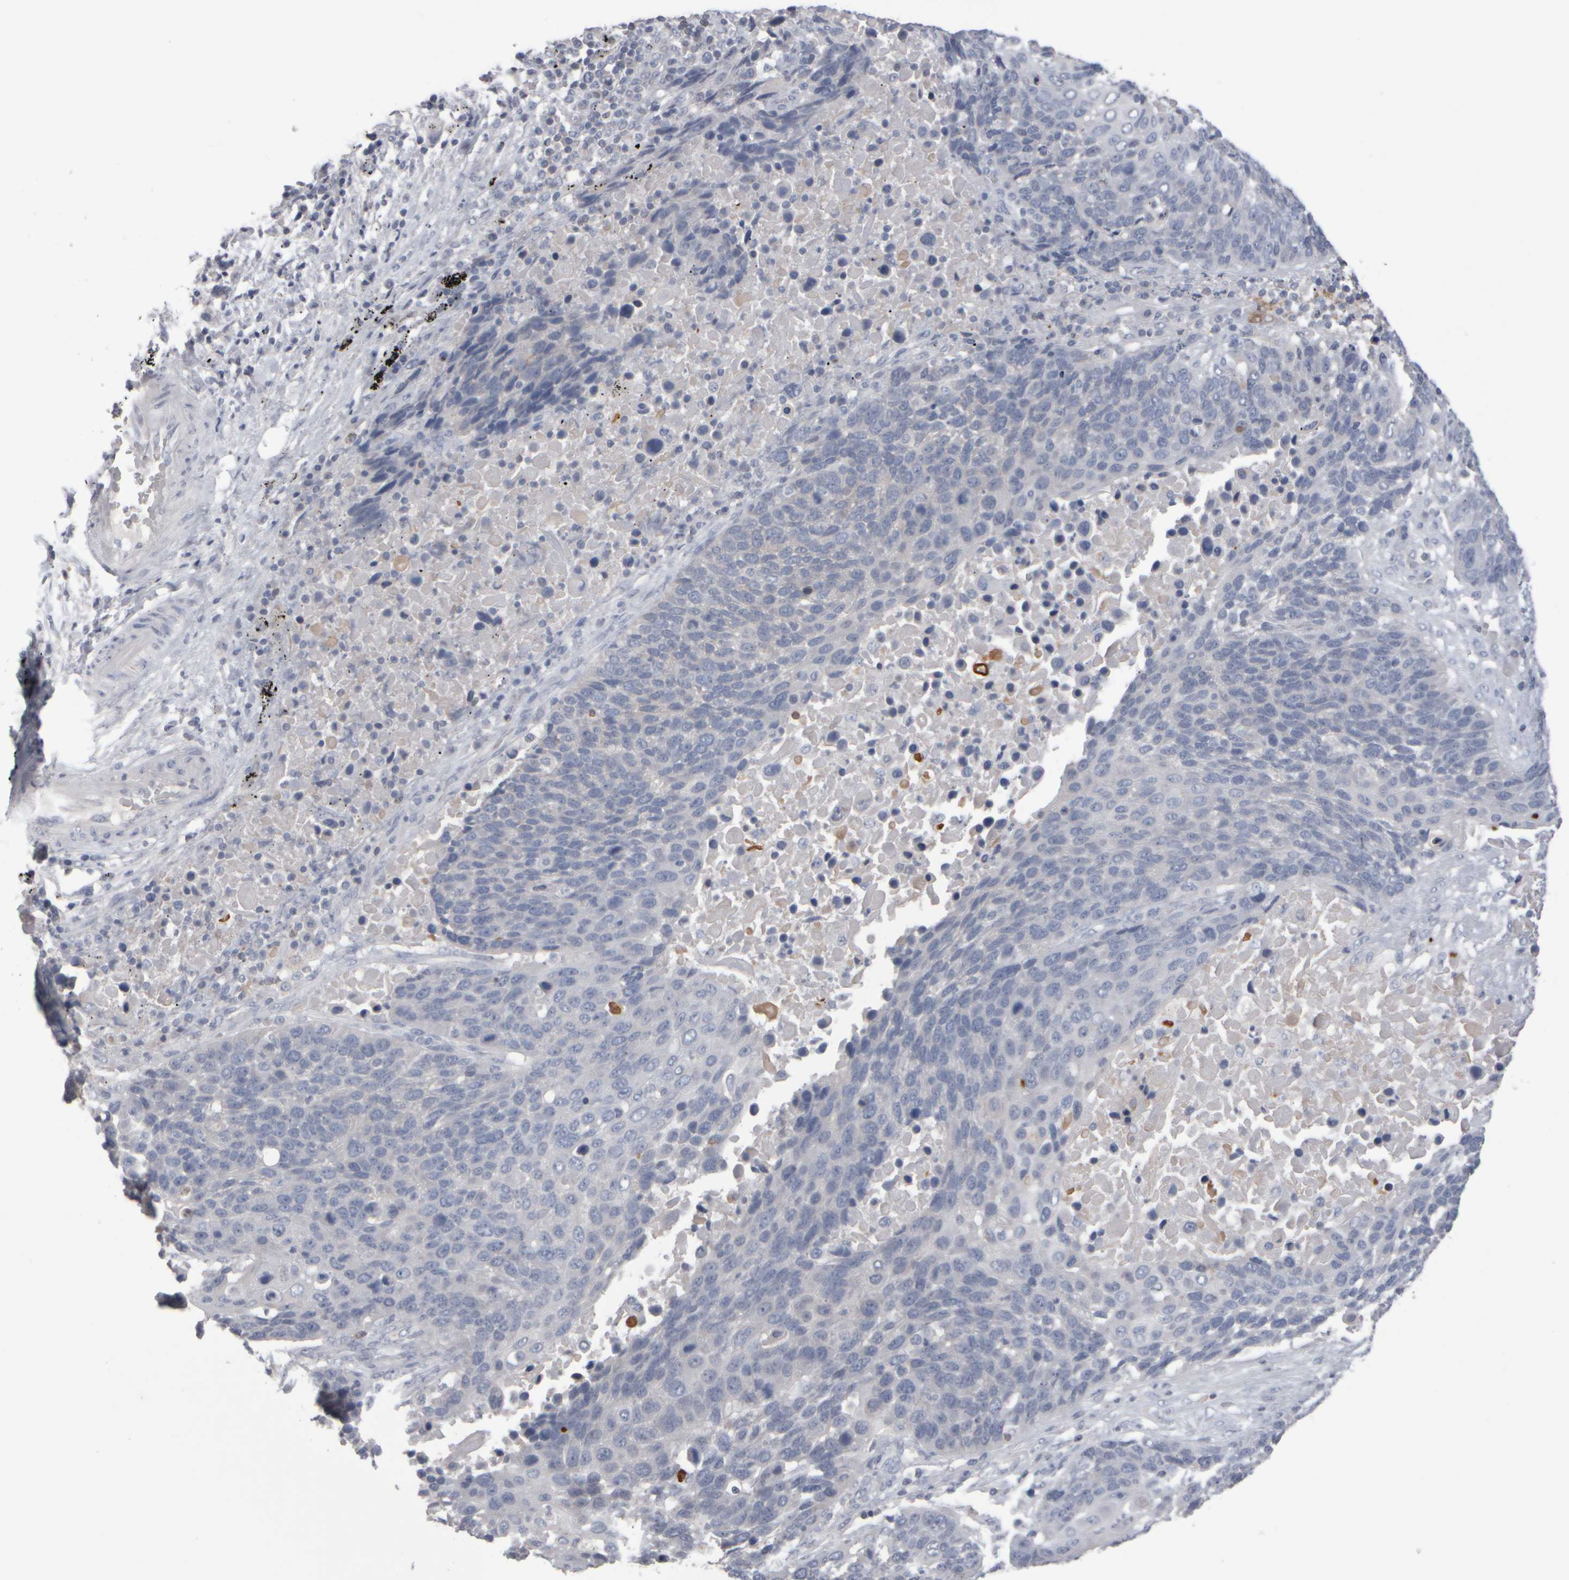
{"staining": {"intensity": "negative", "quantity": "none", "location": "none"}, "tissue": "lung cancer", "cell_type": "Tumor cells", "image_type": "cancer", "snomed": [{"axis": "morphology", "description": "Squamous cell carcinoma, NOS"}, {"axis": "topography", "description": "Lung"}], "caption": "DAB immunohistochemical staining of human squamous cell carcinoma (lung) reveals no significant expression in tumor cells.", "gene": "EPHX2", "patient": {"sex": "male", "age": 66}}